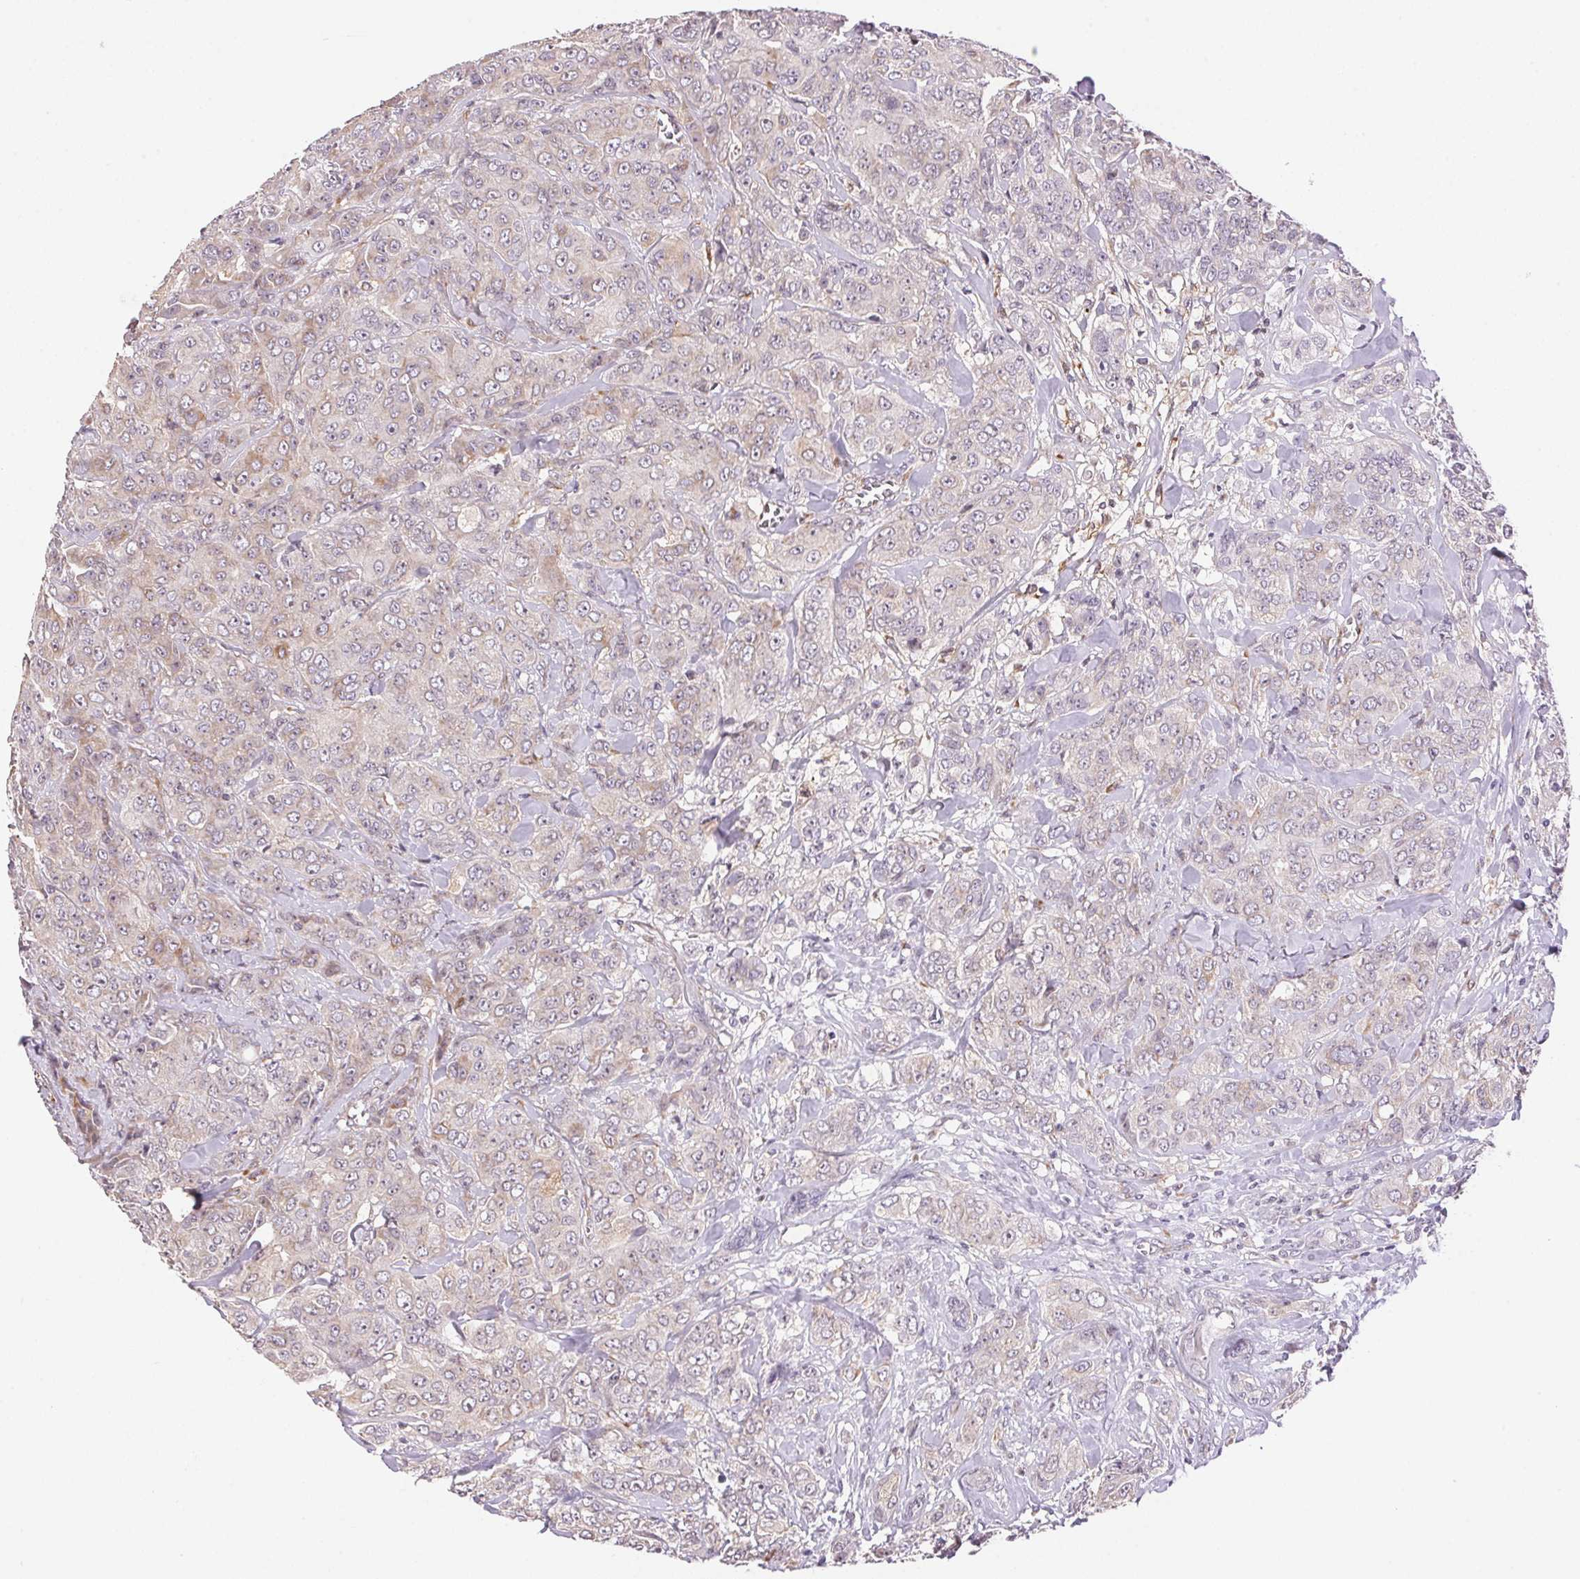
{"staining": {"intensity": "weak", "quantity": "<25%", "location": "cytoplasmic/membranous"}, "tissue": "breast cancer", "cell_type": "Tumor cells", "image_type": "cancer", "snomed": [{"axis": "morphology", "description": "Normal tissue, NOS"}, {"axis": "morphology", "description": "Duct carcinoma"}, {"axis": "topography", "description": "Breast"}], "caption": "A photomicrograph of human breast cancer is negative for staining in tumor cells.", "gene": "GYG2", "patient": {"sex": "female", "age": 43}}